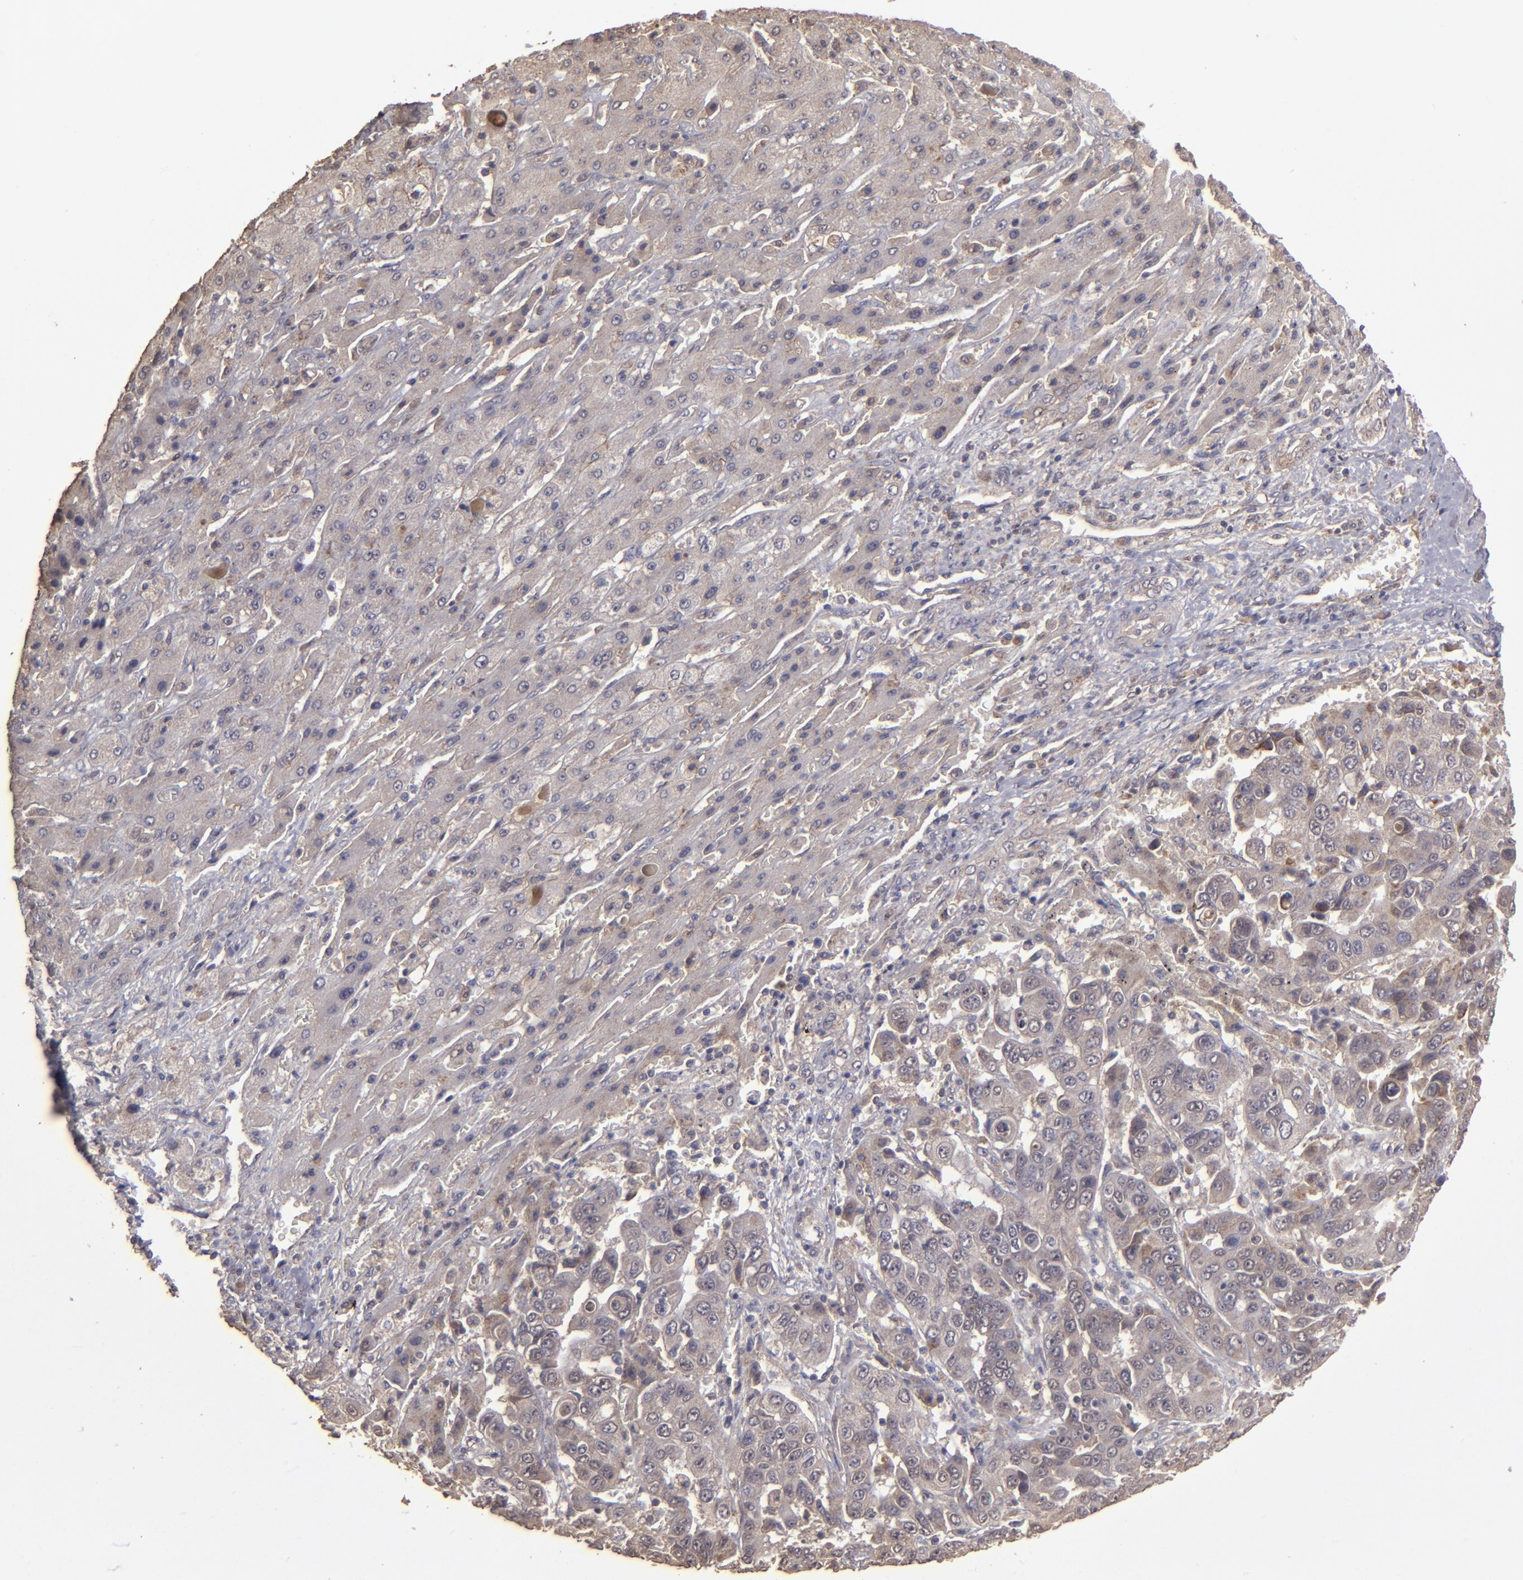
{"staining": {"intensity": "weak", "quantity": "<25%", "location": "cytoplasmic/membranous"}, "tissue": "liver cancer", "cell_type": "Tumor cells", "image_type": "cancer", "snomed": [{"axis": "morphology", "description": "Cholangiocarcinoma"}, {"axis": "topography", "description": "Liver"}], "caption": "IHC histopathology image of human liver cancer (cholangiocarcinoma) stained for a protein (brown), which reveals no expression in tumor cells.", "gene": "FAT1", "patient": {"sex": "female", "age": 52}}